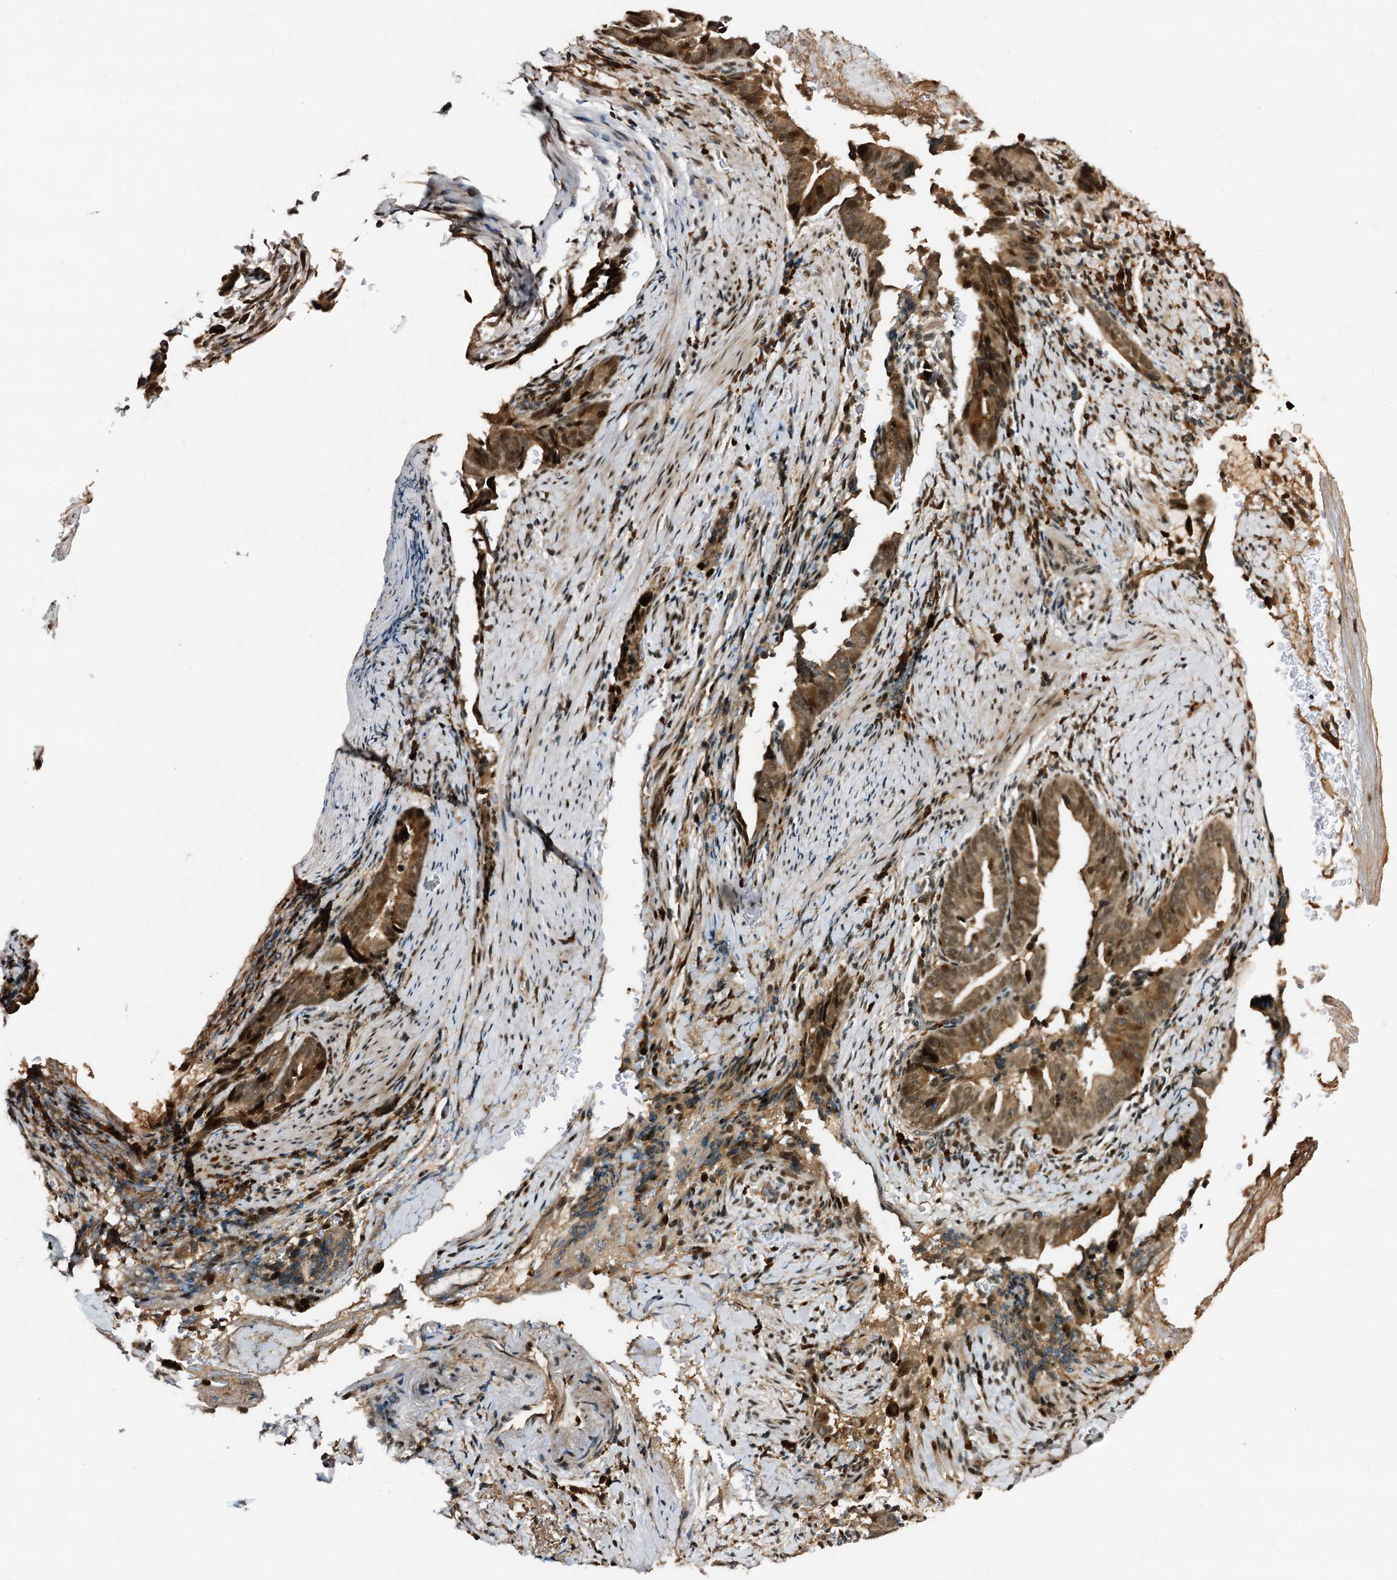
{"staining": {"intensity": "moderate", "quantity": ">75%", "location": "cytoplasmic/membranous,nuclear"}, "tissue": "pancreatic cancer", "cell_type": "Tumor cells", "image_type": "cancer", "snomed": [{"axis": "morphology", "description": "Adenocarcinoma, NOS"}, {"axis": "topography", "description": "Pancreas"}], "caption": "Immunohistochemistry (DAB) staining of human pancreatic cancer (adenocarcinoma) reveals moderate cytoplasmic/membranous and nuclear protein expression in about >75% of tumor cells.", "gene": "TRAPPC4", "patient": {"sex": "female", "age": 63}}